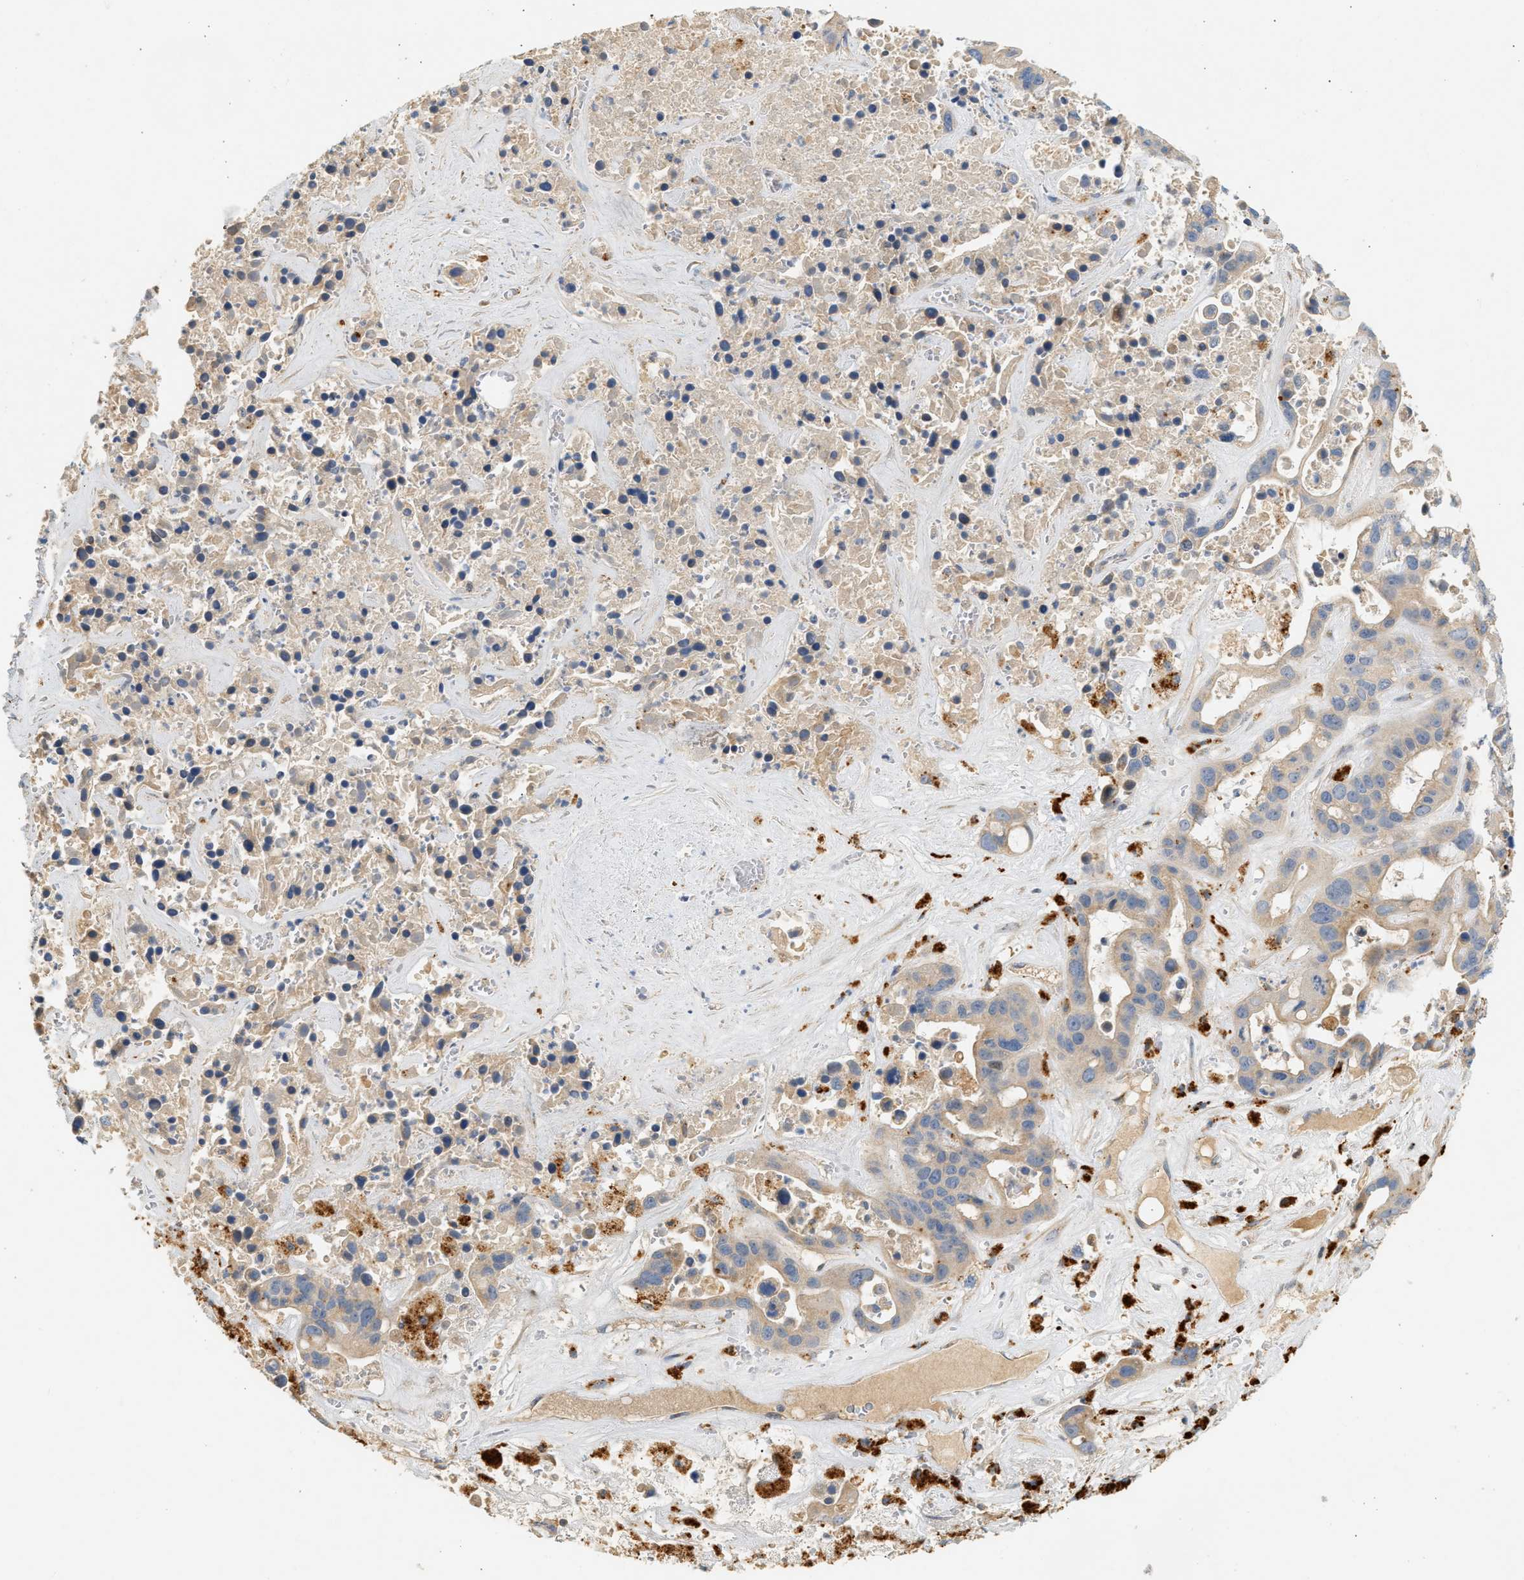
{"staining": {"intensity": "weak", "quantity": ">75%", "location": "cytoplasmic/membranous"}, "tissue": "liver cancer", "cell_type": "Tumor cells", "image_type": "cancer", "snomed": [{"axis": "morphology", "description": "Cholangiocarcinoma"}, {"axis": "topography", "description": "Liver"}], "caption": "Liver cancer (cholangiocarcinoma) stained with IHC exhibits weak cytoplasmic/membranous expression in approximately >75% of tumor cells.", "gene": "ENTHD1", "patient": {"sex": "female", "age": 65}}